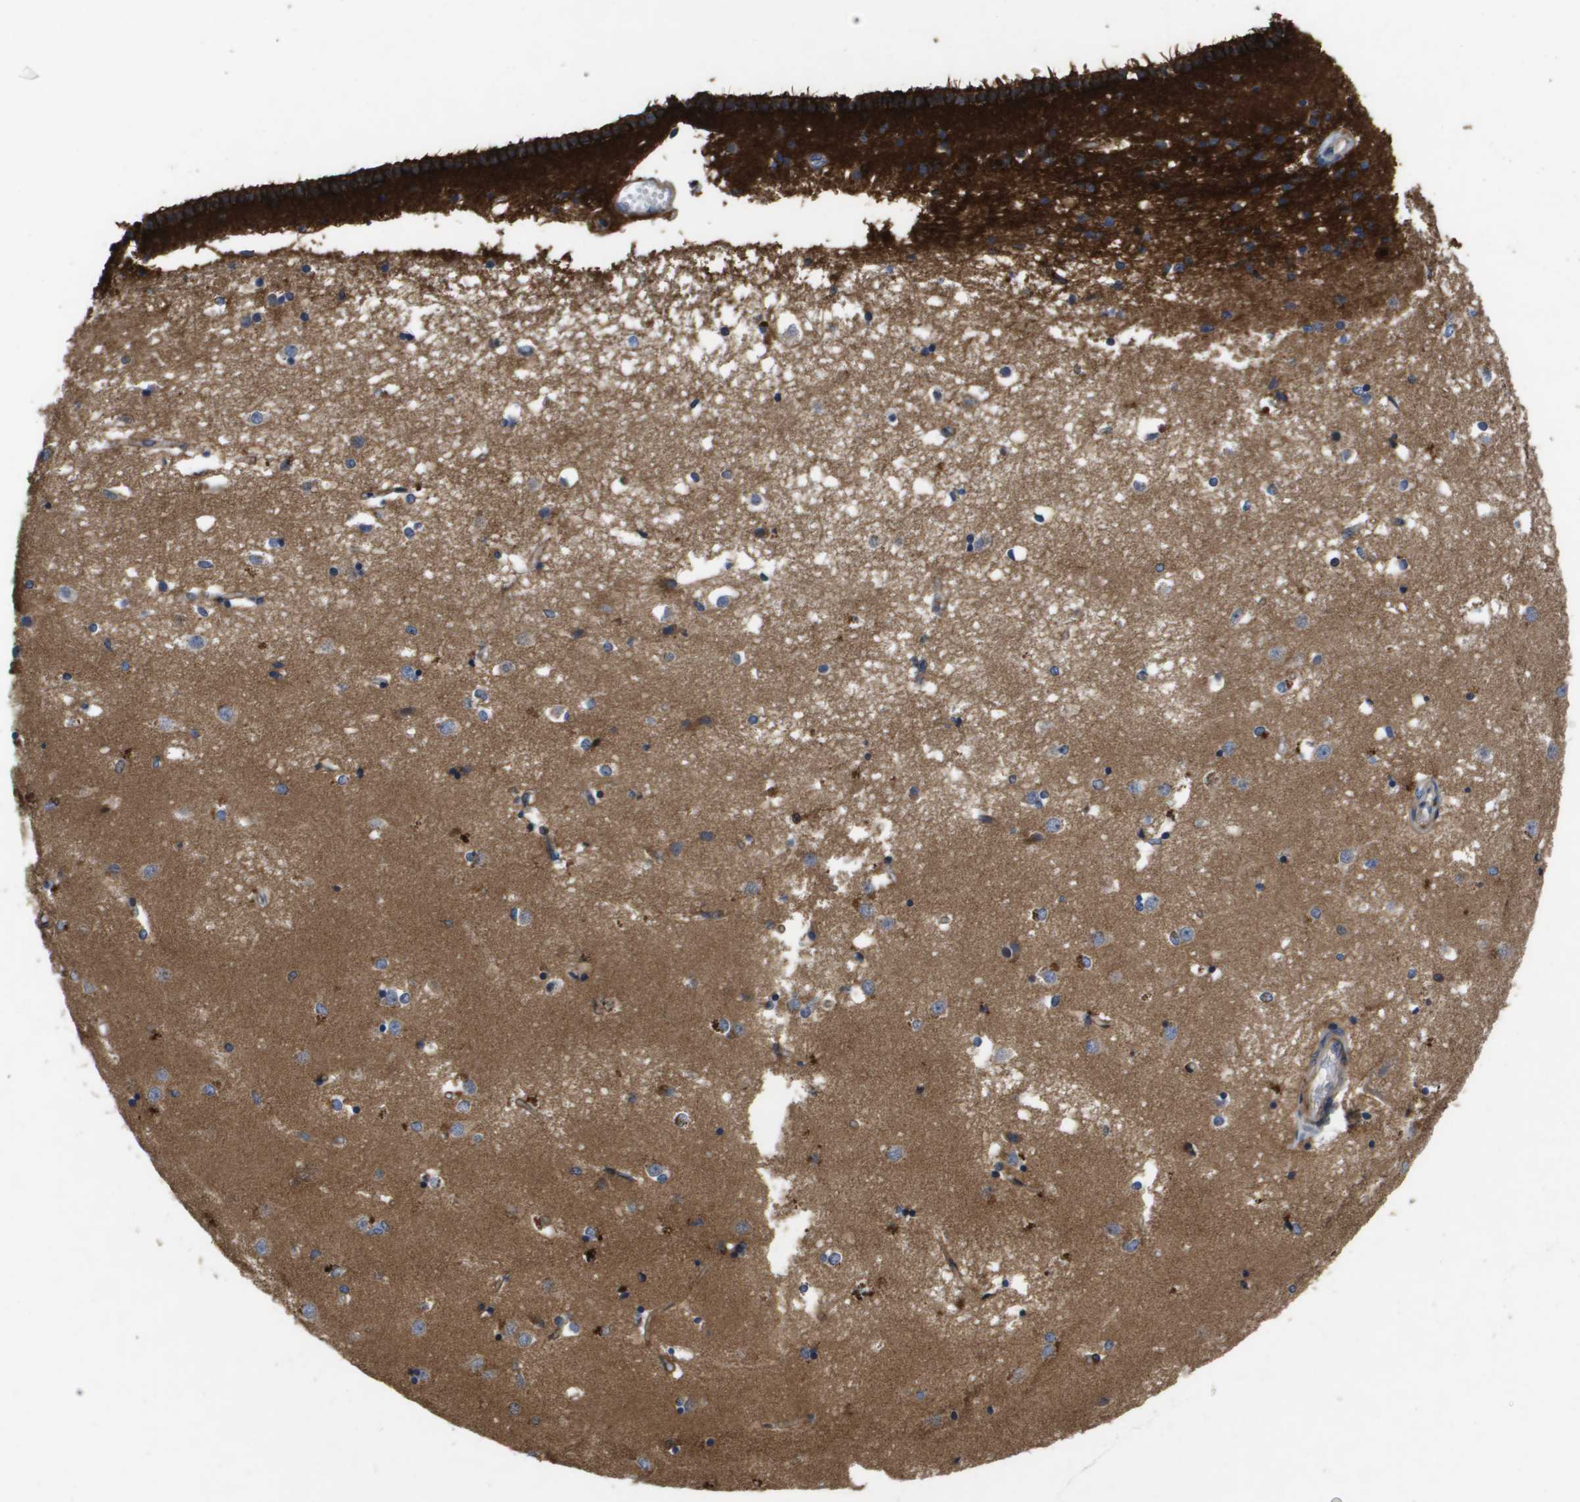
{"staining": {"intensity": "moderate", "quantity": "25%-75%", "location": "cytoplasmic/membranous"}, "tissue": "caudate", "cell_type": "Glial cells", "image_type": "normal", "snomed": [{"axis": "morphology", "description": "Normal tissue, NOS"}, {"axis": "topography", "description": "Lateral ventricle wall"}], "caption": "Glial cells reveal moderate cytoplasmic/membranous positivity in approximately 25%-75% of cells in benign caudate.", "gene": "ENTPD2", "patient": {"sex": "male", "age": 45}}